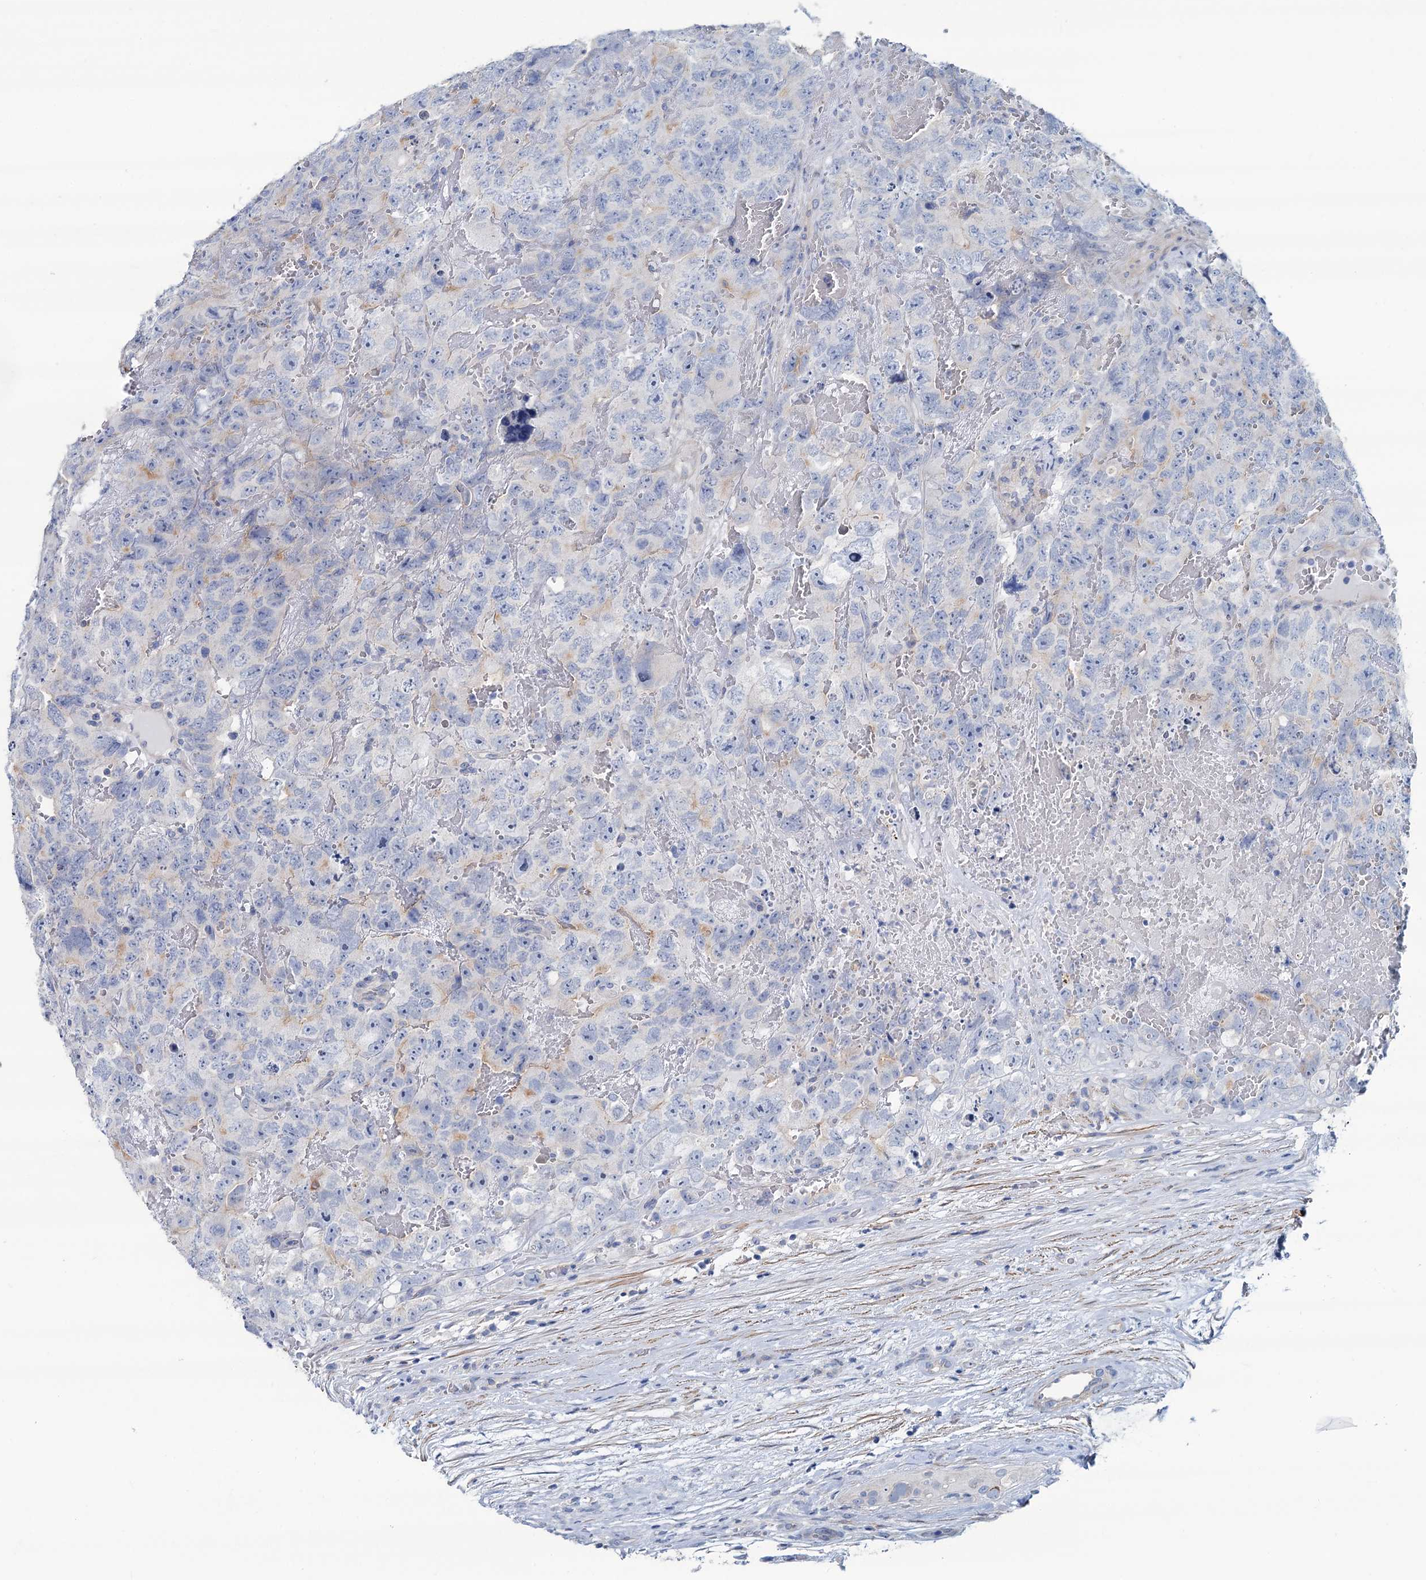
{"staining": {"intensity": "negative", "quantity": "none", "location": "none"}, "tissue": "testis cancer", "cell_type": "Tumor cells", "image_type": "cancer", "snomed": [{"axis": "morphology", "description": "Carcinoma, Embryonal, NOS"}, {"axis": "topography", "description": "Testis"}], "caption": "This is an immunohistochemistry image of testis cancer (embryonal carcinoma). There is no positivity in tumor cells.", "gene": "SLC1A3", "patient": {"sex": "male", "age": 45}}